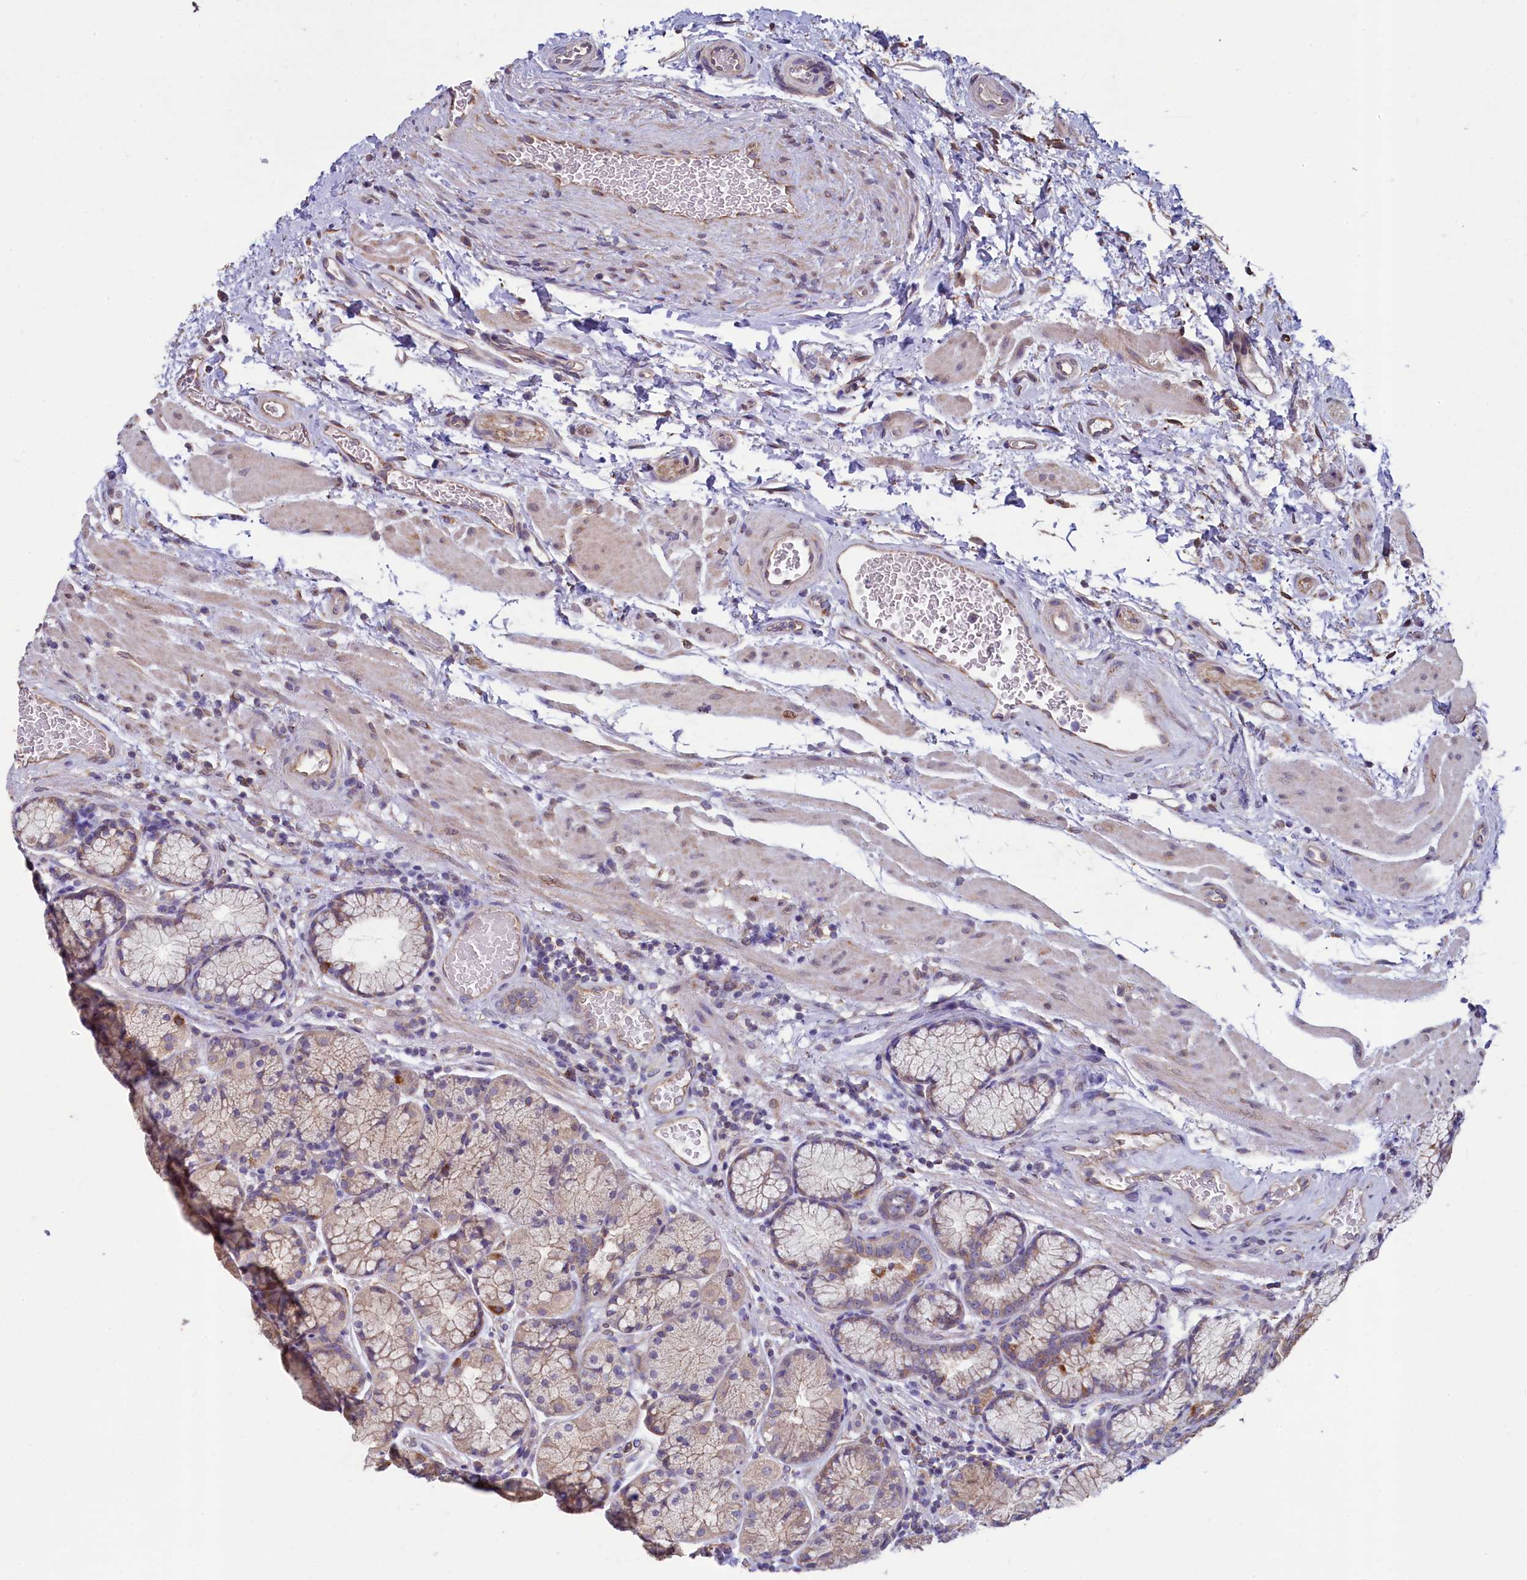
{"staining": {"intensity": "moderate", "quantity": "25%-75%", "location": "cytoplasmic/membranous"}, "tissue": "stomach", "cell_type": "Glandular cells", "image_type": "normal", "snomed": [{"axis": "morphology", "description": "Normal tissue, NOS"}, {"axis": "topography", "description": "Stomach"}], "caption": "A brown stain shows moderate cytoplasmic/membranous staining of a protein in glandular cells of normal human stomach. (IHC, brightfield microscopy, high magnification).", "gene": "SPATA2L", "patient": {"sex": "male", "age": 63}}